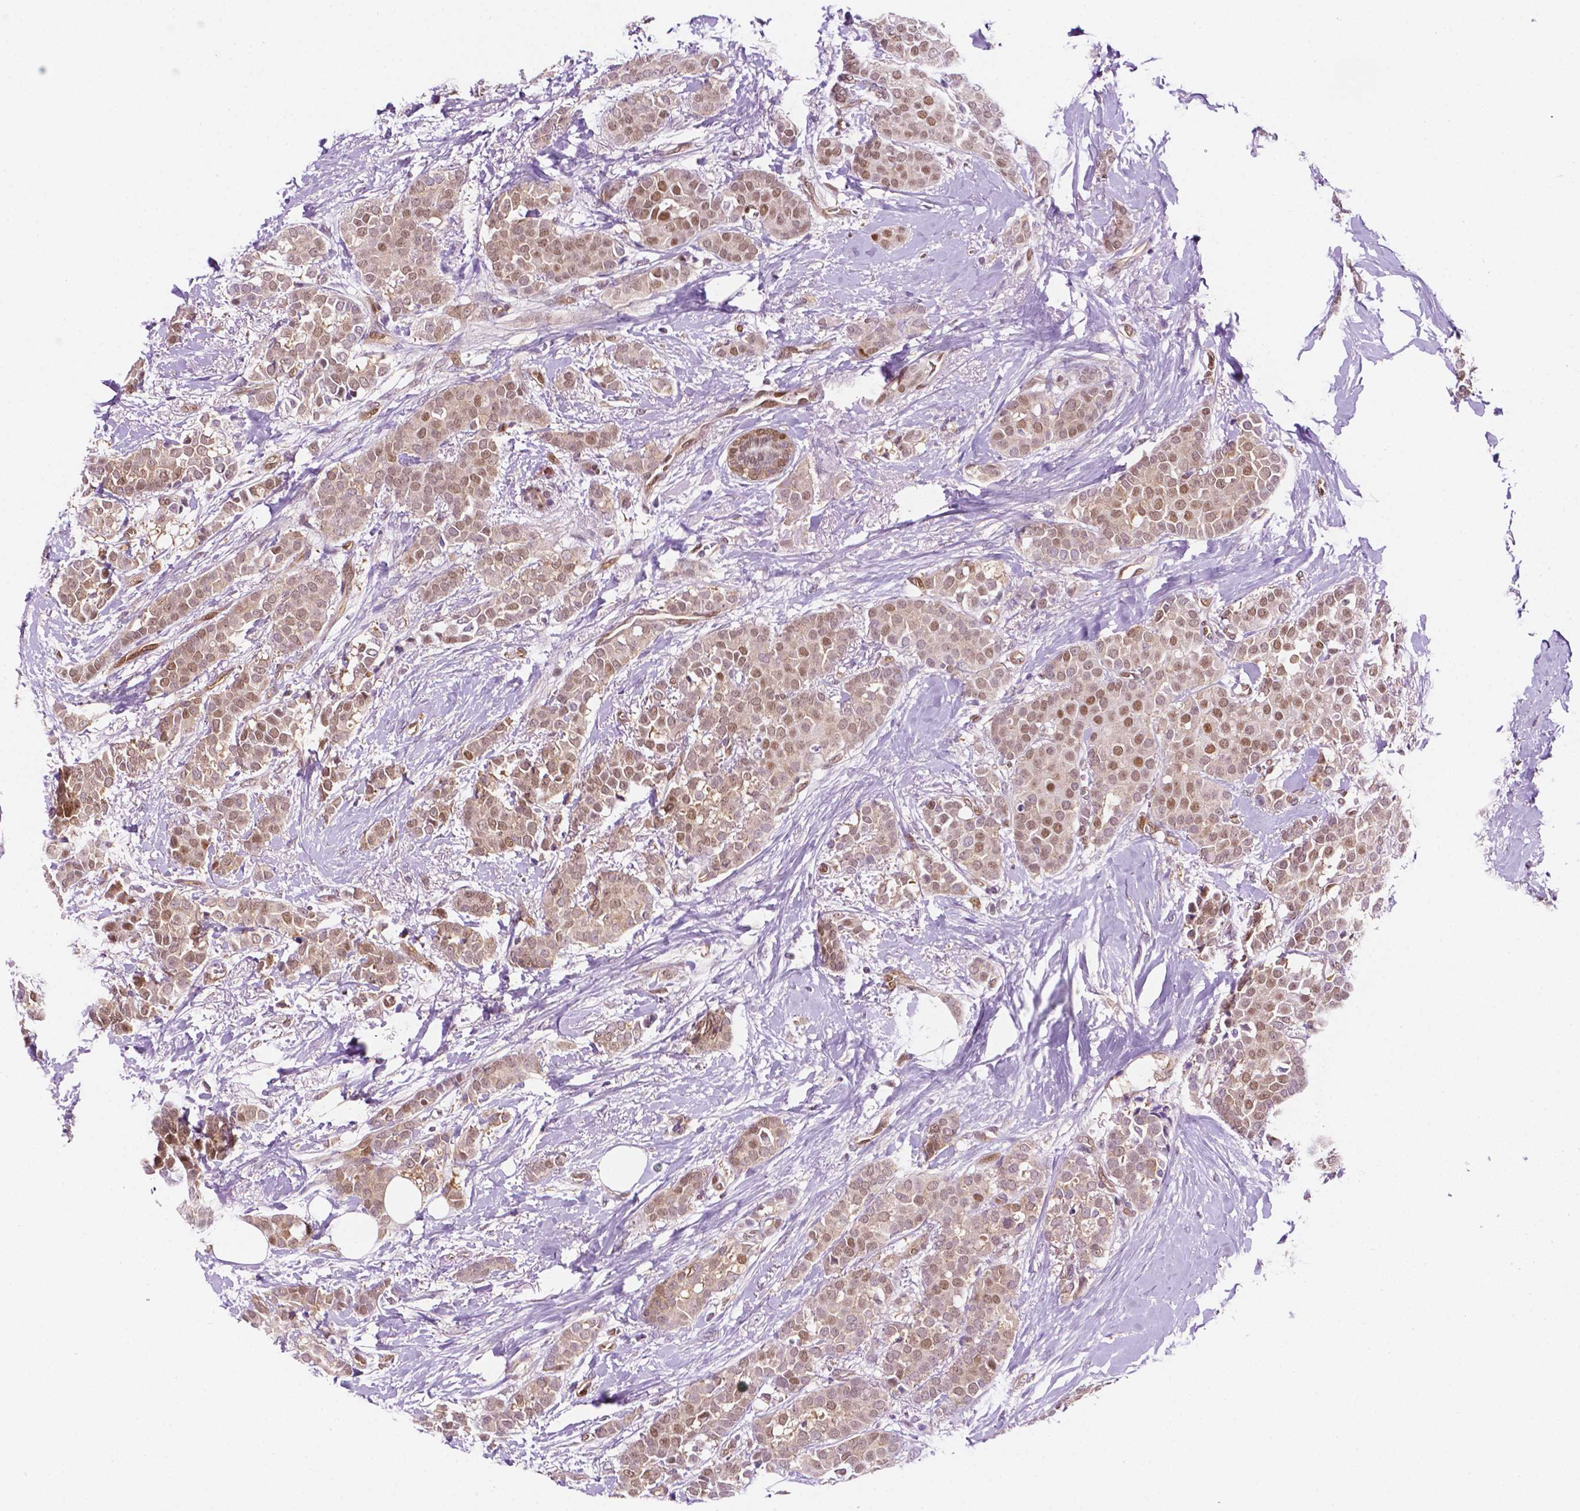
{"staining": {"intensity": "moderate", "quantity": ">75%", "location": "nuclear"}, "tissue": "breast cancer", "cell_type": "Tumor cells", "image_type": "cancer", "snomed": [{"axis": "morphology", "description": "Duct carcinoma"}, {"axis": "topography", "description": "Breast"}], "caption": "A brown stain shows moderate nuclear positivity of a protein in invasive ductal carcinoma (breast) tumor cells. Ihc stains the protein in brown and the nuclei are stained blue.", "gene": "ERF", "patient": {"sex": "female", "age": 79}}